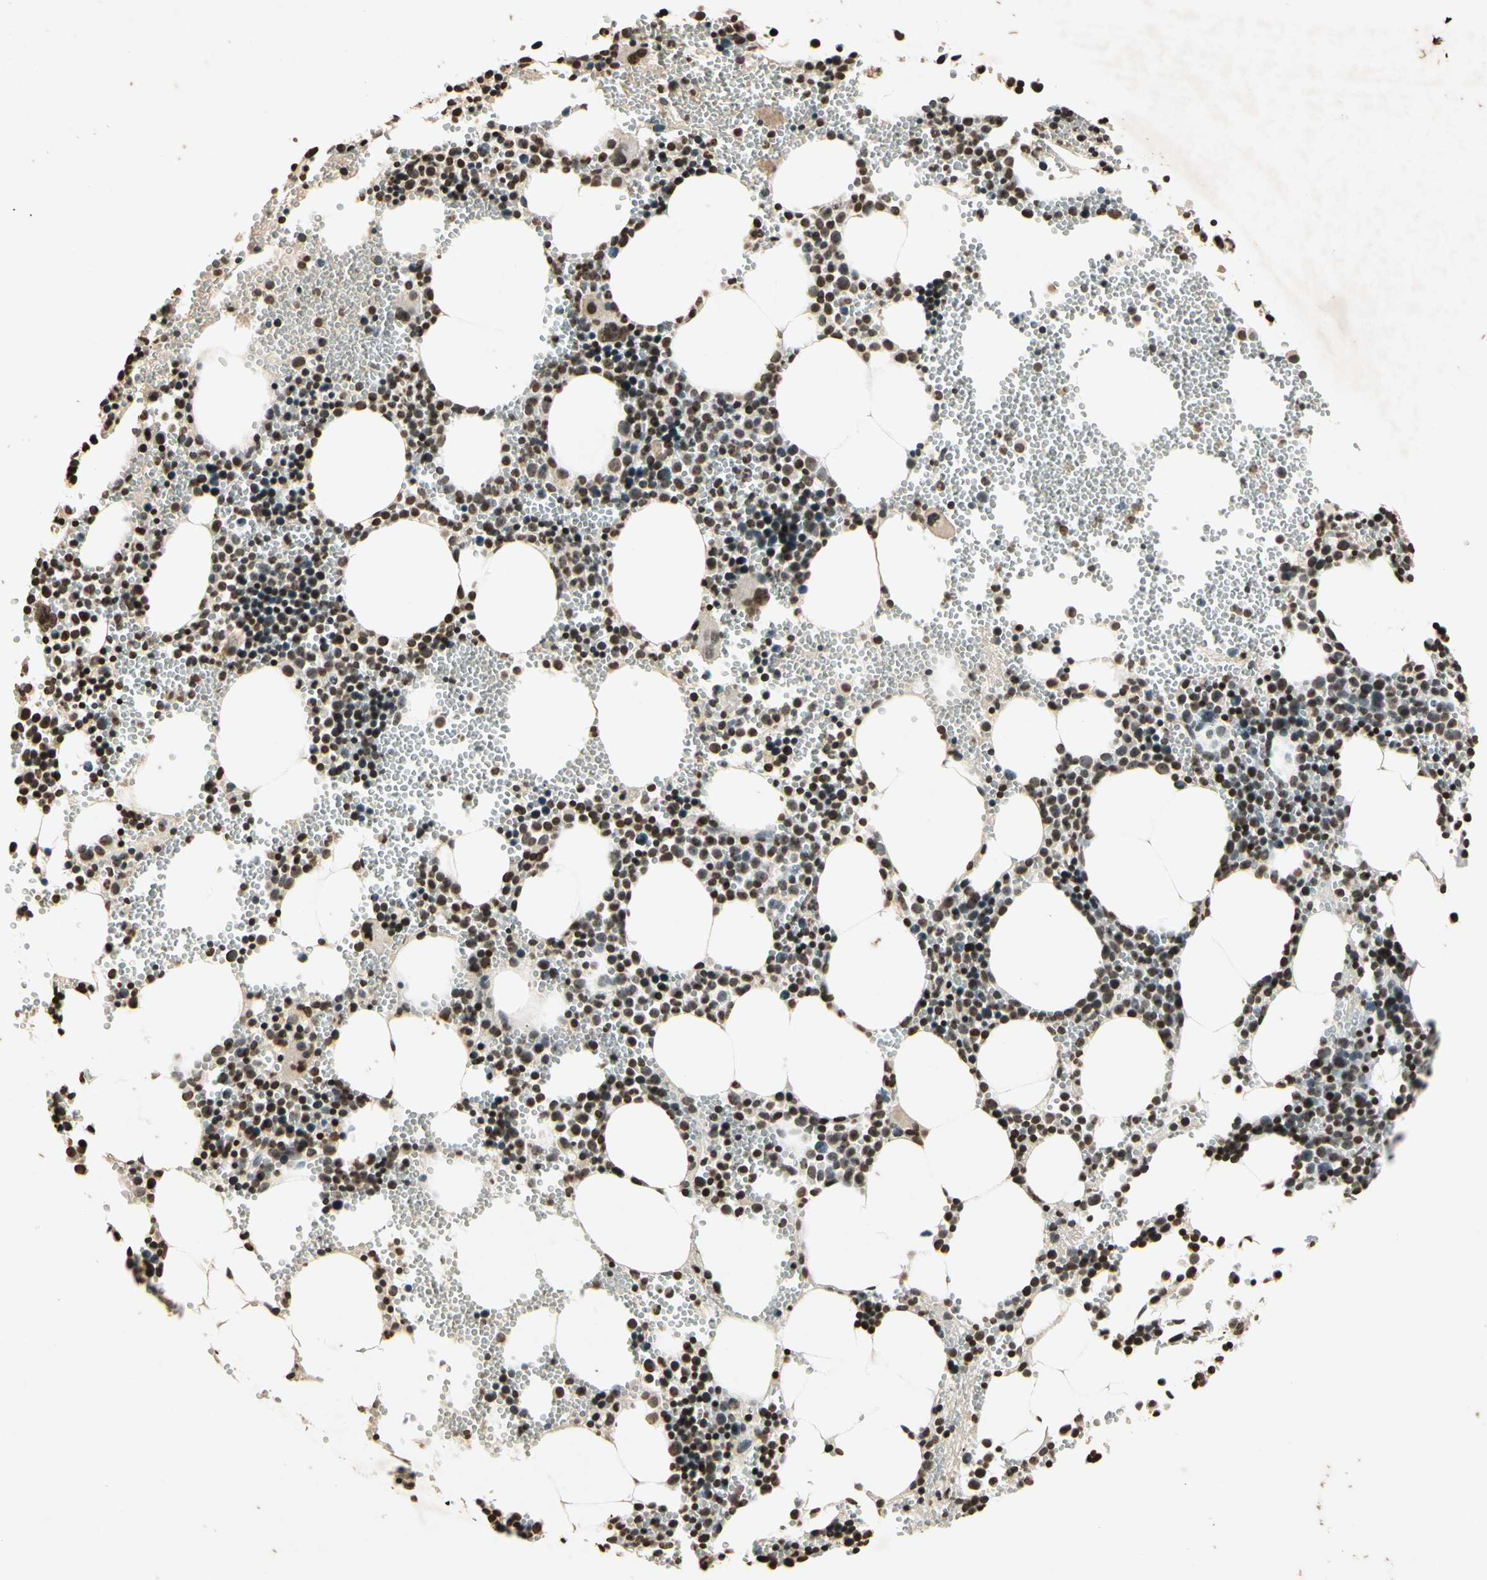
{"staining": {"intensity": "moderate", "quantity": "25%-75%", "location": "nuclear"}, "tissue": "bone marrow", "cell_type": "Hematopoietic cells", "image_type": "normal", "snomed": [{"axis": "morphology", "description": "Normal tissue, NOS"}, {"axis": "morphology", "description": "Inflammation, NOS"}, {"axis": "topography", "description": "Bone marrow"}], "caption": "Brown immunohistochemical staining in benign bone marrow demonstrates moderate nuclear staining in about 25%-75% of hematopoietic cells.", "gene": "TOP1", "patient": {"sex": "male", "age": 42}}